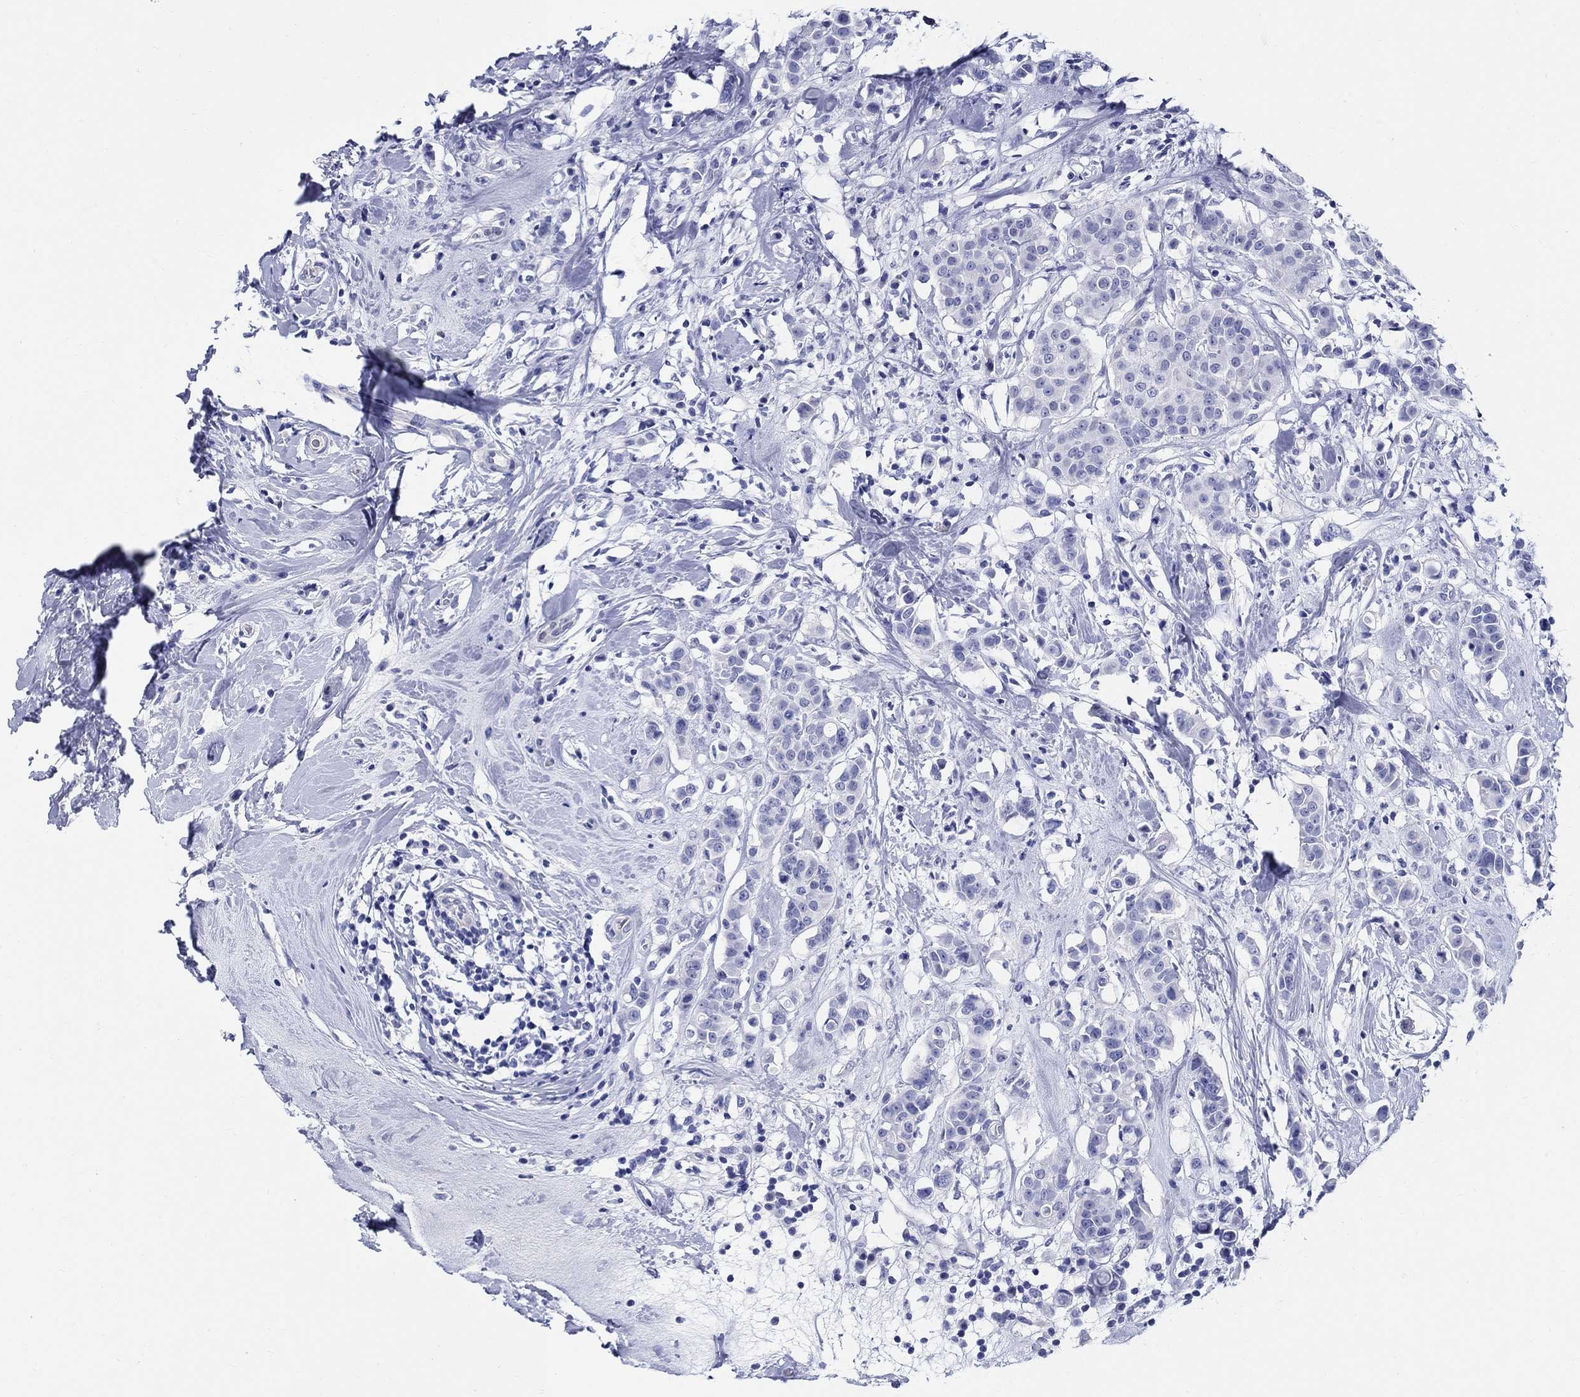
{"staining": {"intensity": "negative", "quantity": "none", "location": "none"}, "tissue": "breast cancer", "cell_type": "Tumor cells", "image_type": "cancer", "snomed": [{"axis": "morphology", "description": "Duct carcinoma"}, {"axis": "topography", "description": "Breast"}], "caption": "High power microscopy photomicrograph of an immunohistochemistry photomicrograph of breast cancer (invasive ductal carcinoma), revealing no significant positivity in tumor cells. Nuclei are stained in blue.", "gene": "CRYGS", "patient": {"sex": "female", "age": 27}}